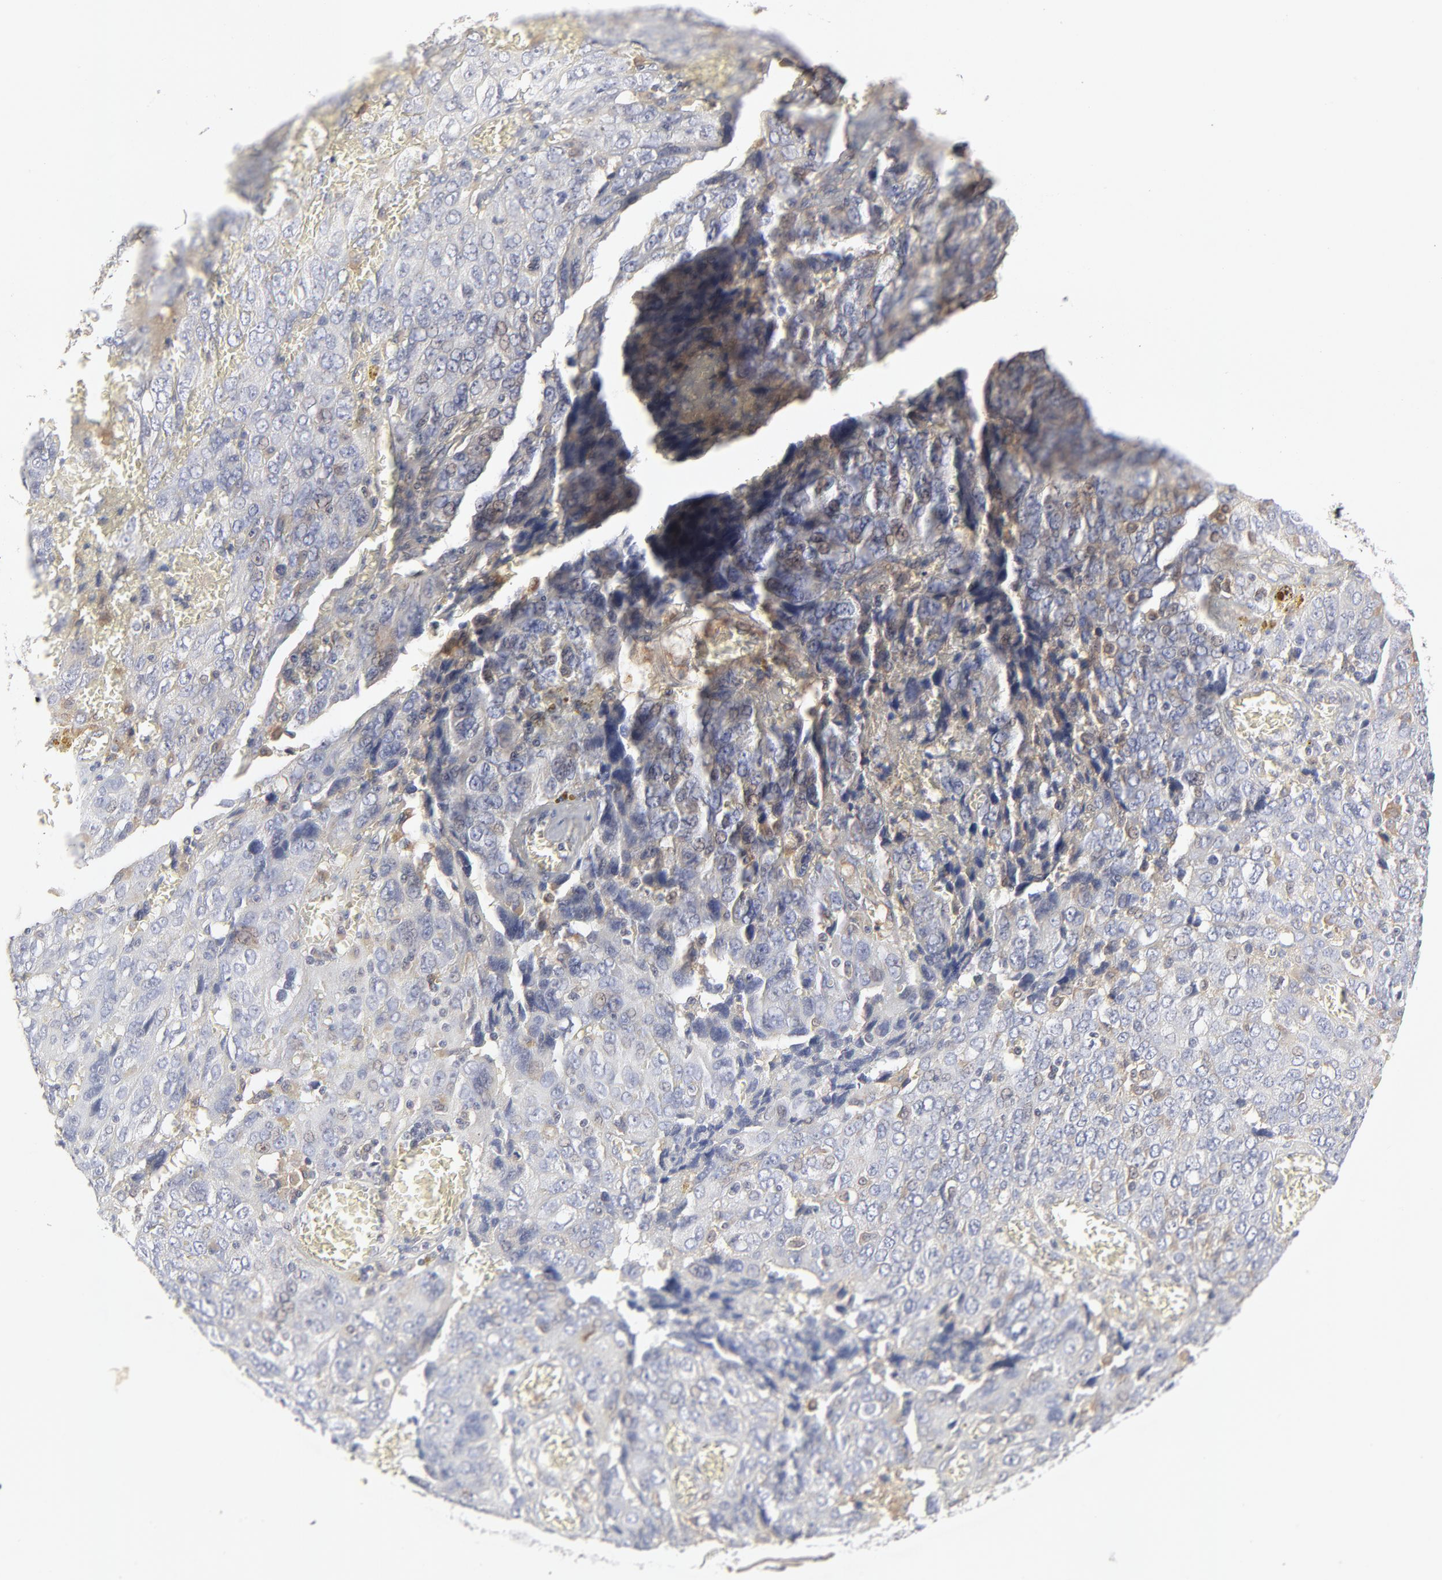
{"staining": {"intensity": "negative", "quantity": "none", "location": "none"}, "tissue": "ovarian cancer", "cell_type": "Tumor cells", "image_type": "cancer", "snomed": [{"axis": "morphology", "description": "Carcinoma, endometroid"}, {"axis": "topography", "description": "Ovary"}], "caption": "This histopathology image is of ovarian cancer stained with immunohistochemistry to label a protein in brown with the nuclei are counter-stained blue. There is no expression in tumor cells.", "gene": "RAB5C", "patient": {"sex": "female", "age": 75}}